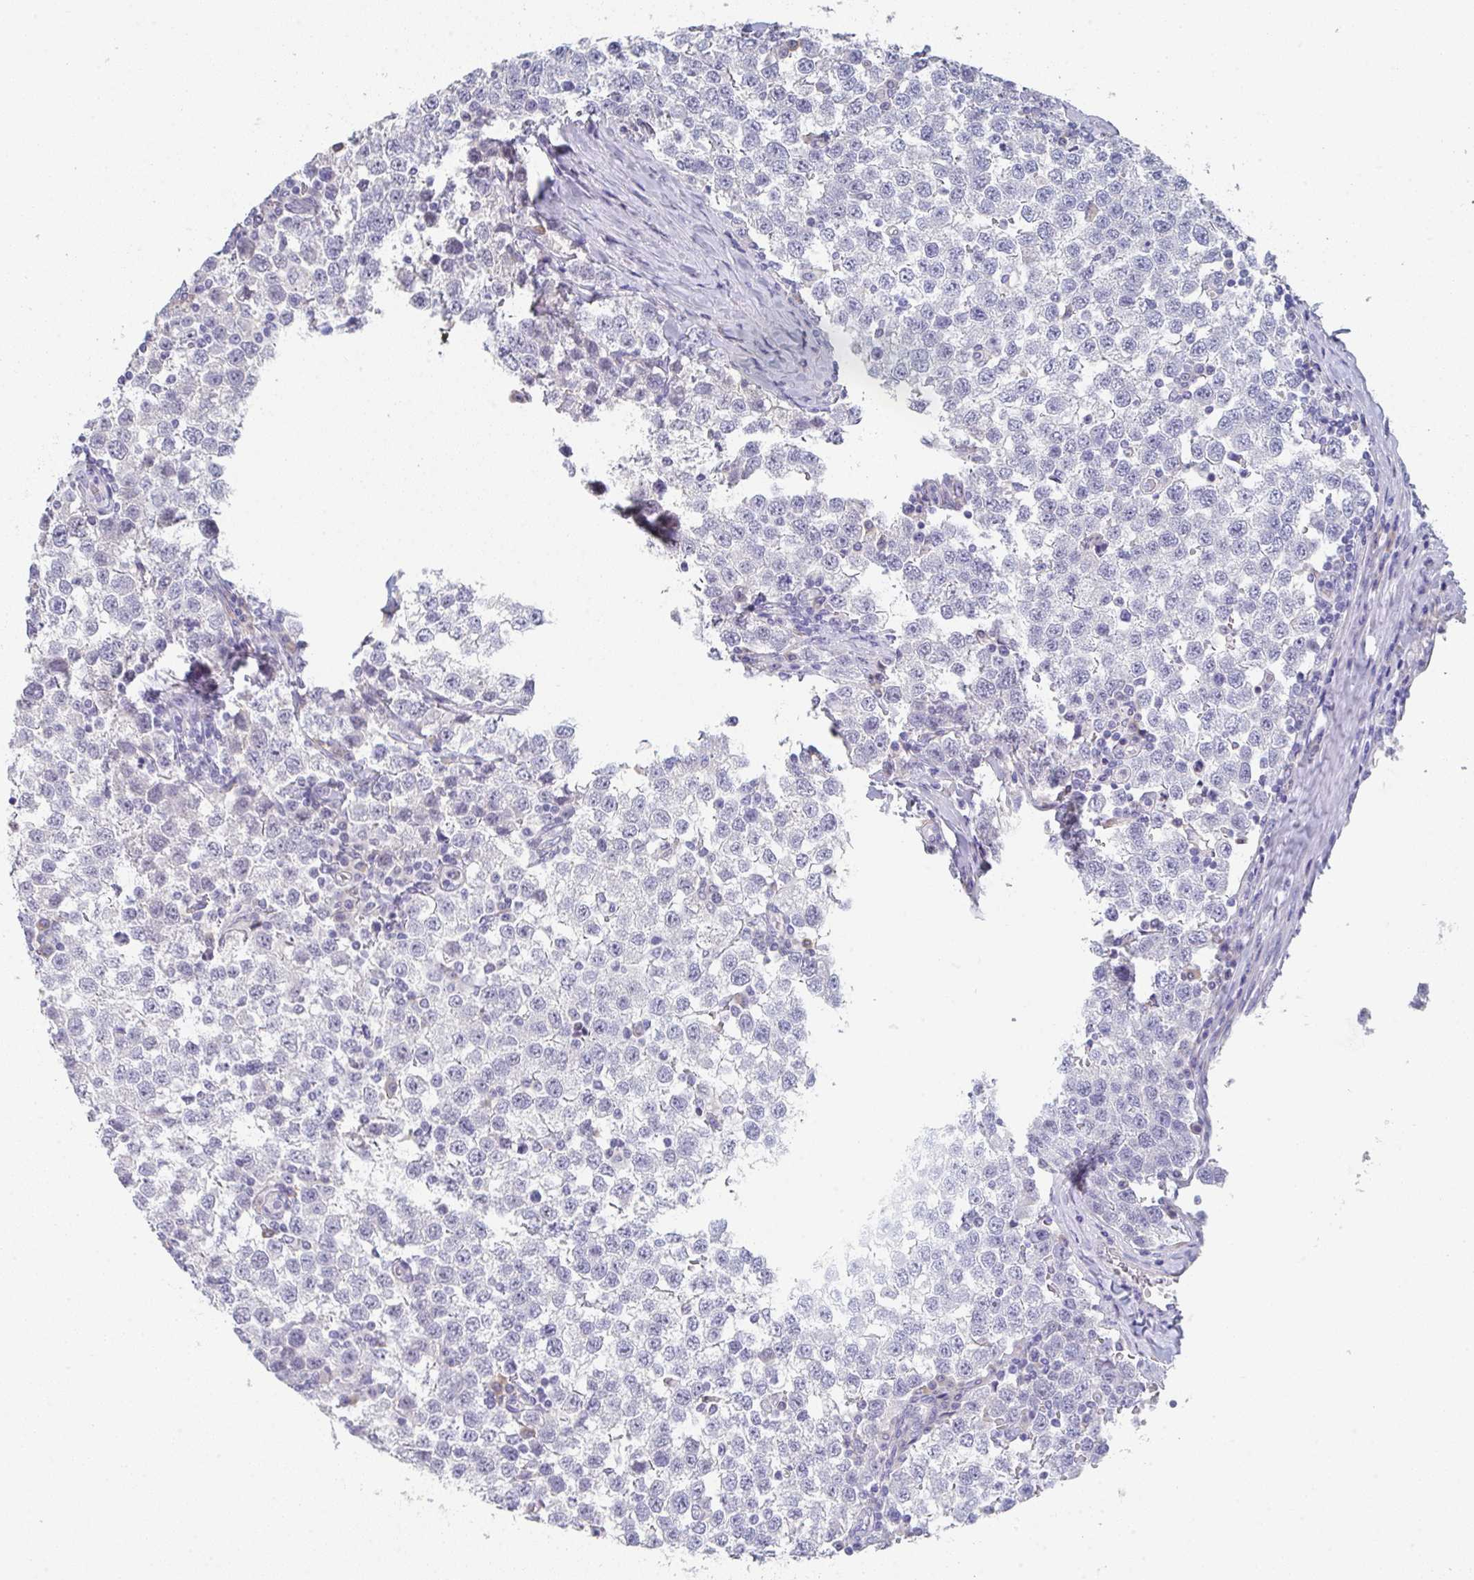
{"staining": {"intensity": "negative", "quantity": "none", "location": "none"}, "tissue": "testis cancer", "cell_type": "Tumor cells", "image_type": "cancer", "snomed": [{"axis": "morphology", "description": "Seminoma, NOS"}, {"axis": "topography", "description": "Testis"}], "caption": "There is no significant staining in tumor cells of seminoma (testis).", "gene": "NOXRED1", "patient": {"sex": "male", "age": 34}}